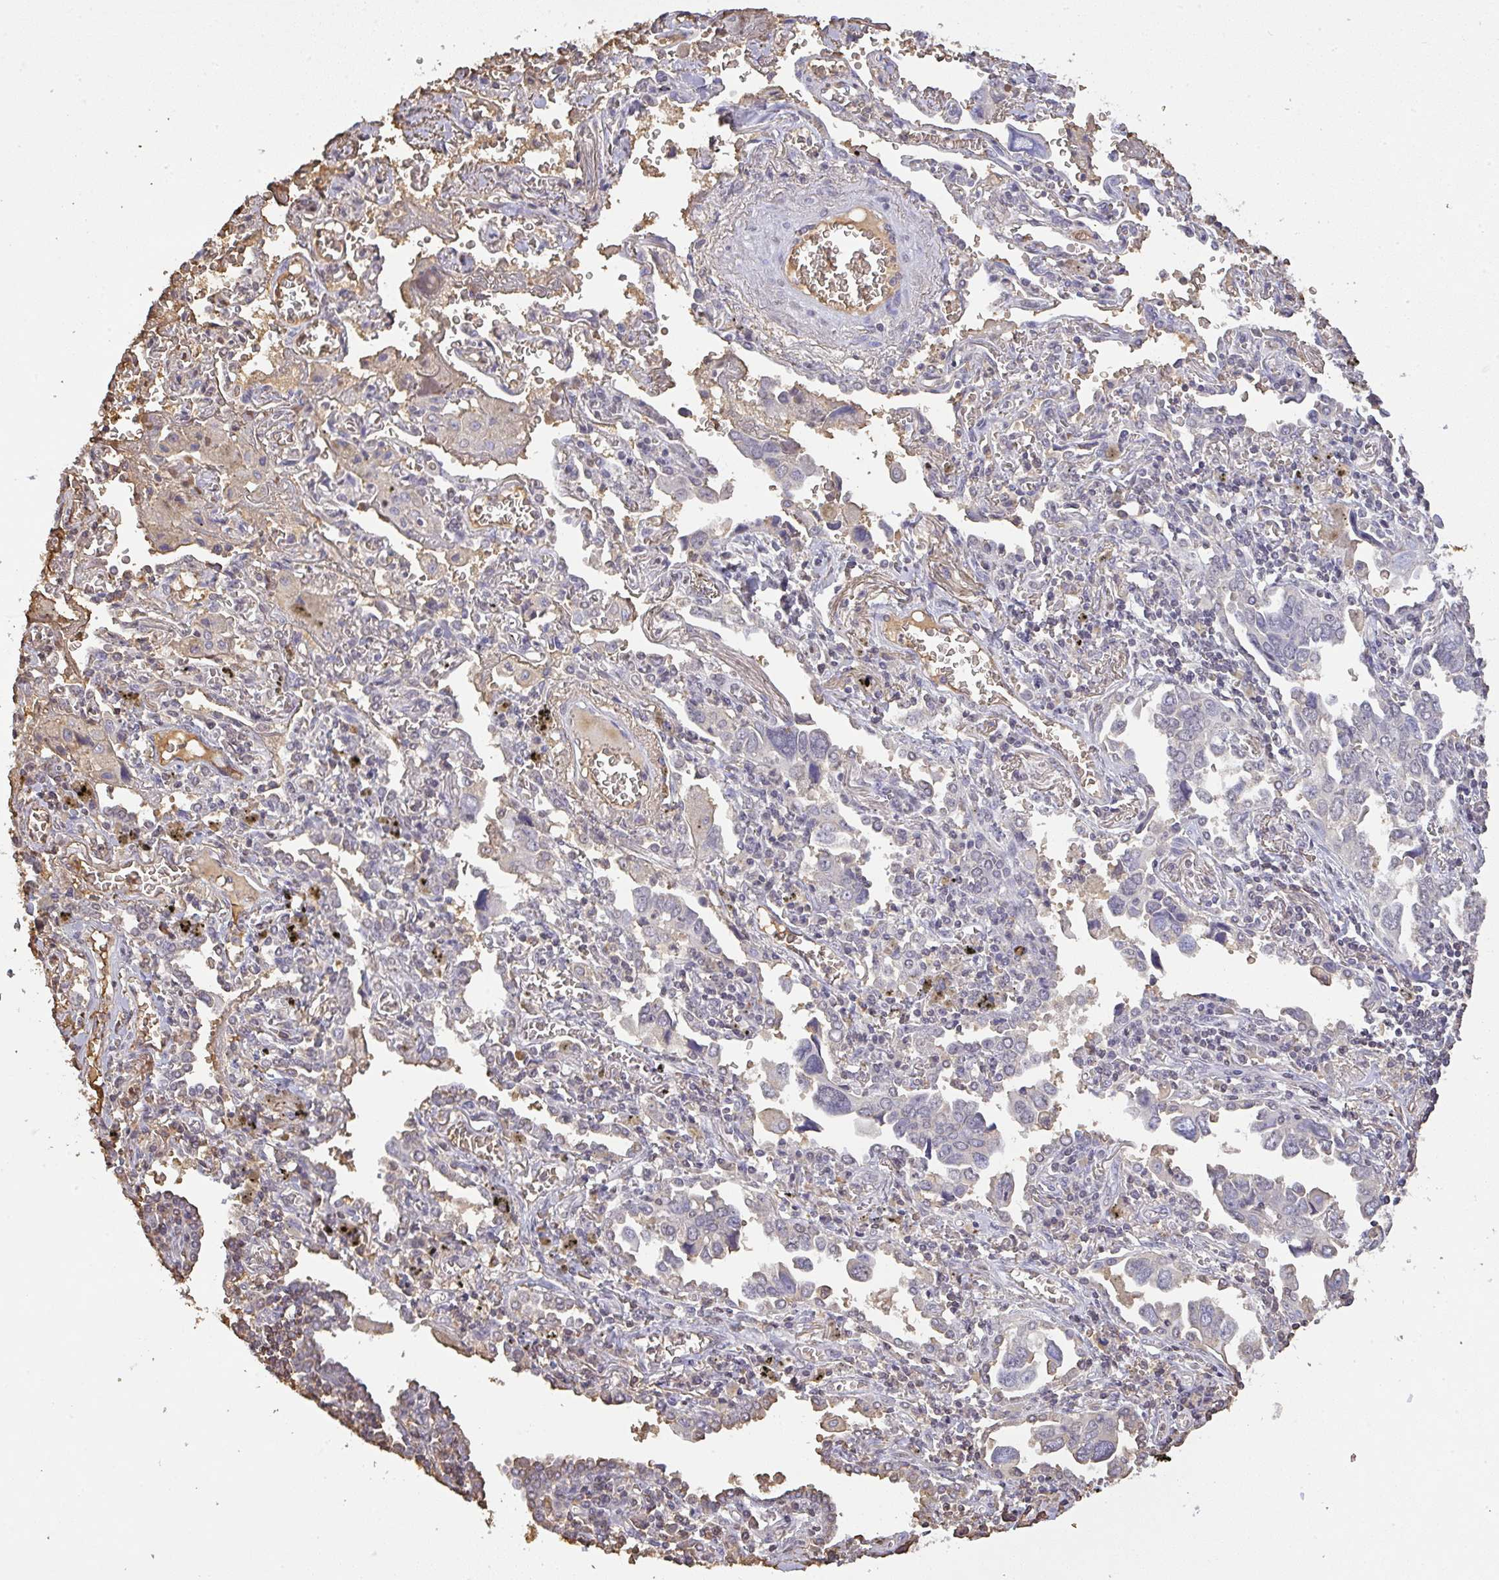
{"staining": {"intensity": "negative", "quantity": "none", "location": "none"}, "tissue": "lung cancer", "cell_type": "Tumor cells", "image_type": "cancer", "snomed": [{"axis": "morphology", "description": "Adenocarcinoma, NOS"}, {"axis": "topography", "description": "Lung"}], "caption": "Immunohistochemistry micrograph of neoplastic tissue: human lung cancer (adenocarcinoma) stained with DAB demonstrates no significant protein positivity in tumor cells.", "gene": "SMYD5", "patient": {"sex": "male", "age": 76}}